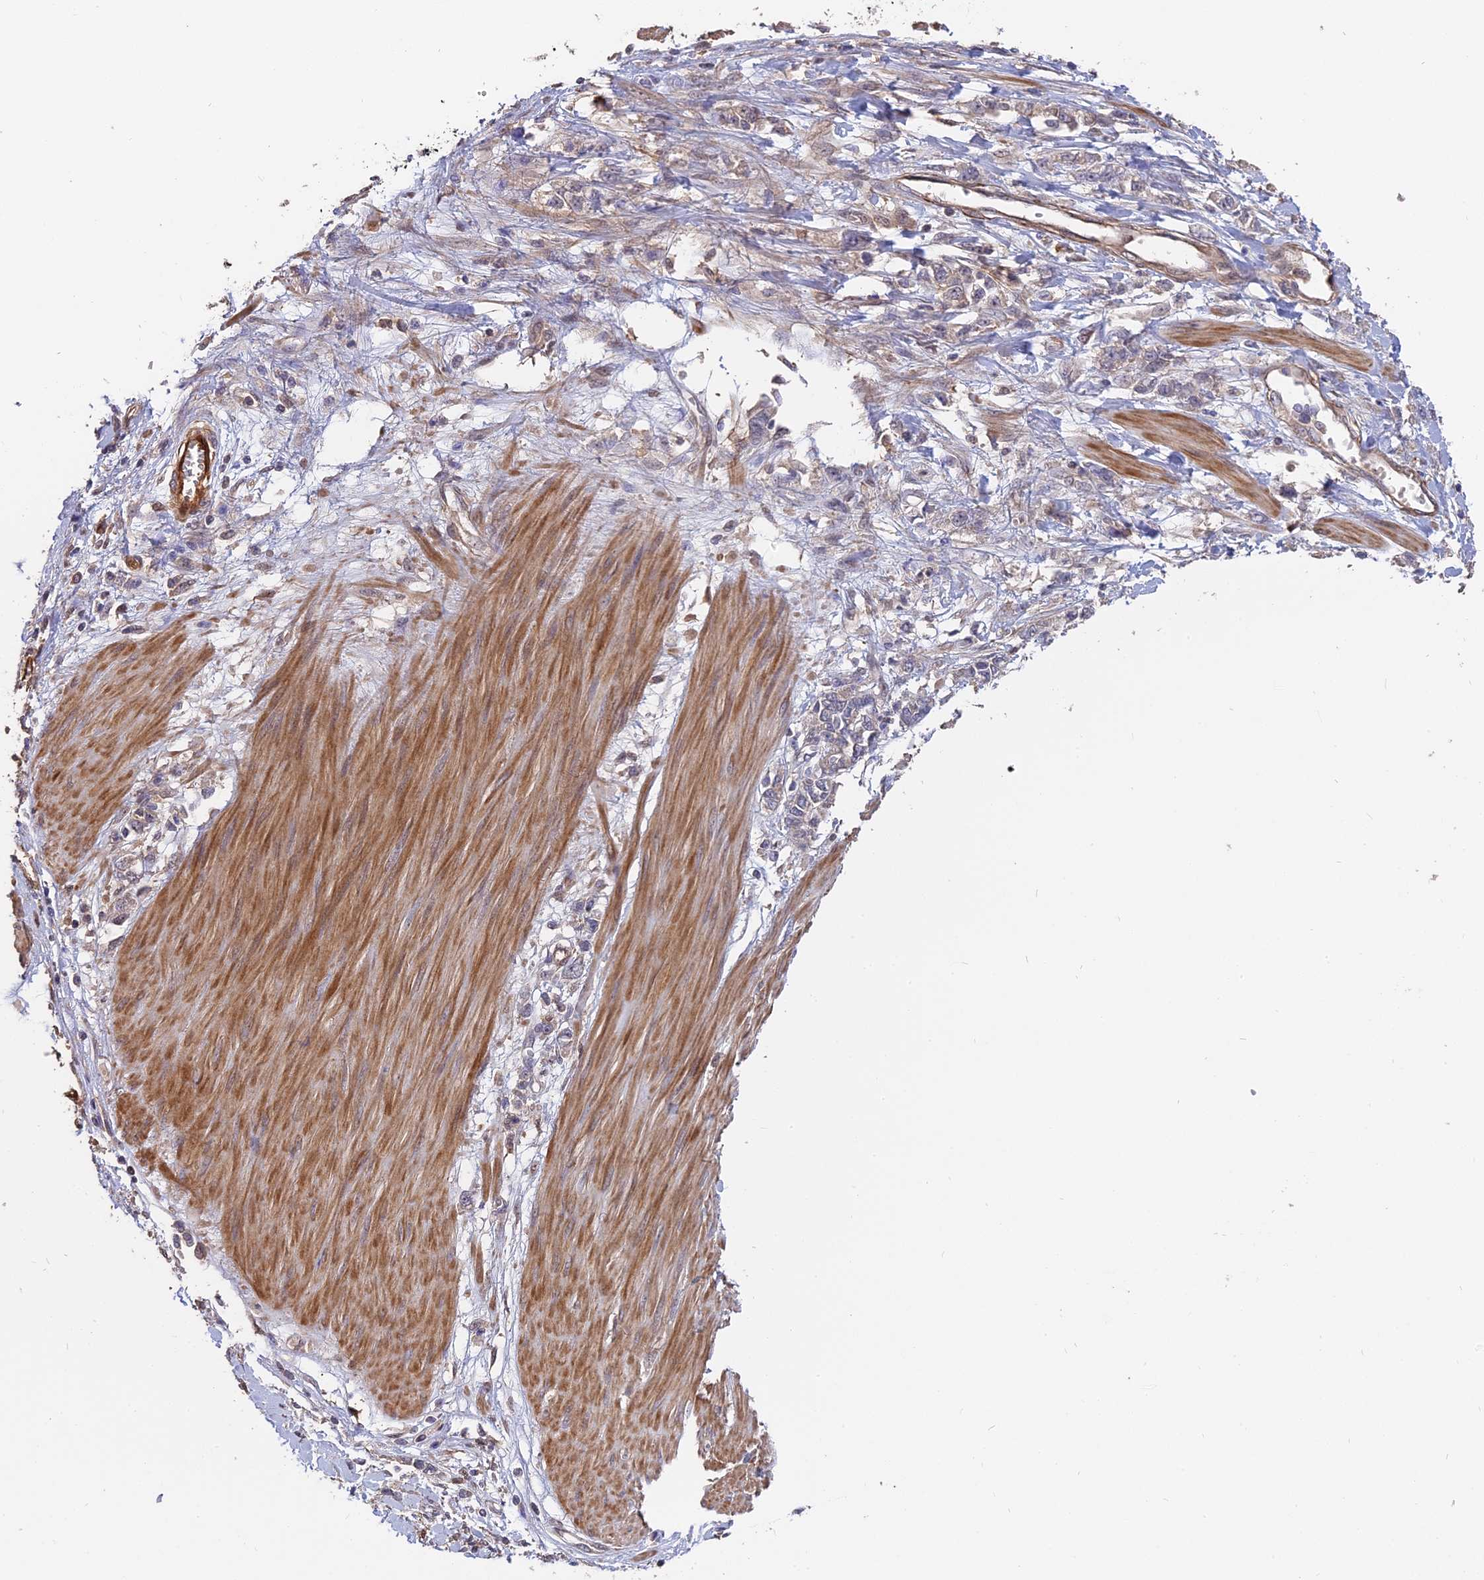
{"staining": {"intensity": "weak", "quantity": "<25%", "location": "cytoplasmic/membranous"}, "tissue": "stomach cancer", "cell_type": "Tumor cells", "image_type": "cancer", "snomed": [{"axis": "morphology", "description": "Adenocarcinoma, NOS"}, {"axis": "topography", "description": "Stomach"}], "caption": "The IHC micrograph has no significant staining in tumor cells of adenocarcinoma (stomach) tissue.", "gene": "SAC3D1", "patient": {"sex": "female", "age": 76}}